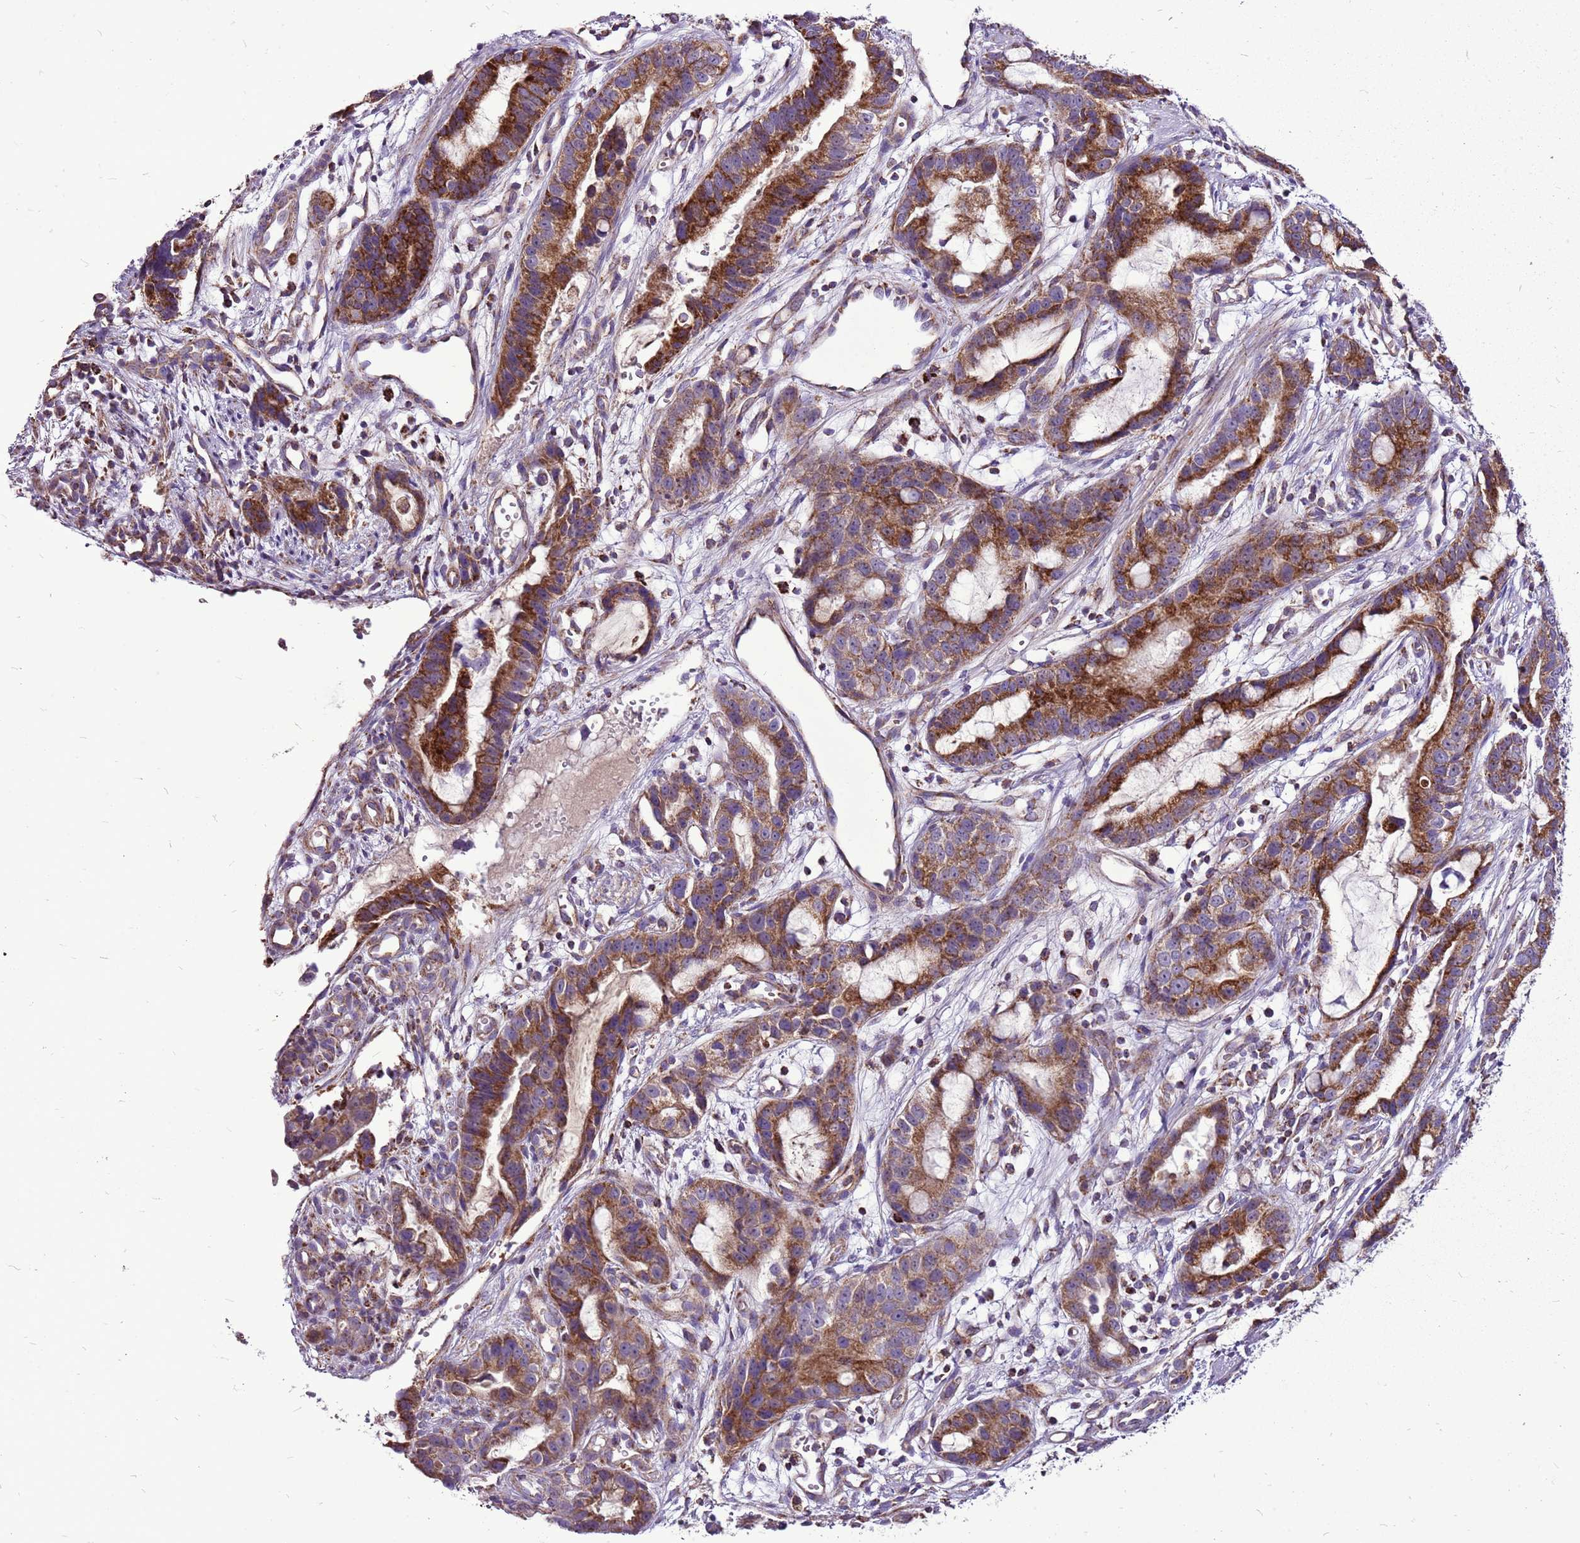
{"staining": {"intensity": "strong", "quantity": ">75%", "location": "cytoplasmic/membranous"}, "tissue": "stomach cancer", "cell_type": "Tumor cells", "image_type": "cancer", "snomed": [{"axis": "morphology", "description": "Adenocarcinoma, NOS"}, {"axis": "topography", "description": "Stomach"}], "caption": "Stomach cancer stained for a protein displays strong cytoplasmic/membranous positivity in tumor cells.", "gene": "GCDH", "patient": {"sex": "male", "age": 55}}